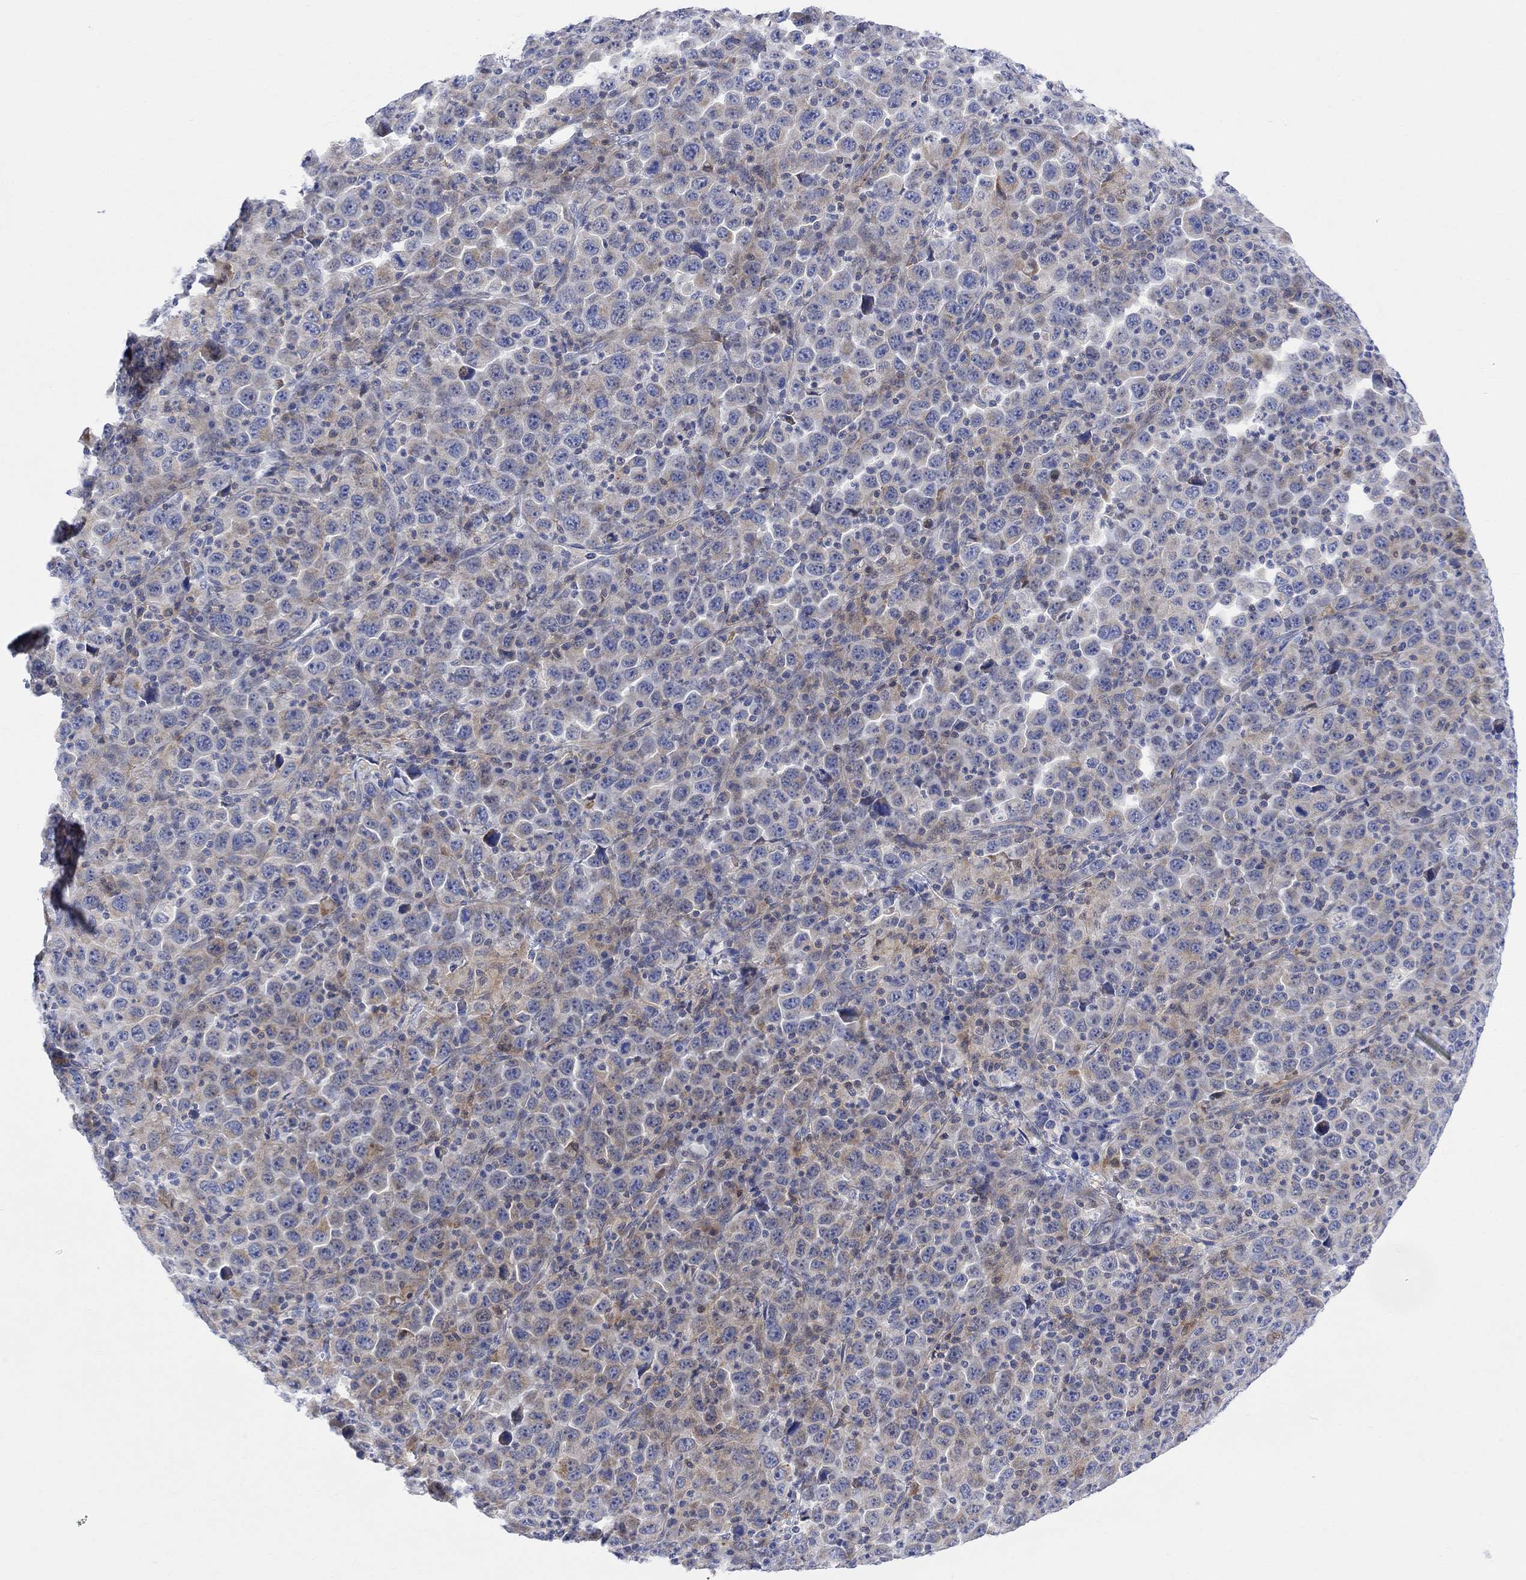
{"staining": {"intensity": "moderate", "quantity": "<25%", "location": "cytoplasmic/membranous"}, "tissue": "stomach cancer", "cell_type": "Tumor cells", "image_type": "cancer", "snomed": [{"axis": "morphology", "description": "Normal tissue, NOS"}, {"axis": "morphology", "description": "Adenocarcinoma, NOS"}, {"axis": "topography", "description": "Stomach, upper"}, {"axis": "topography", "description": "Stomach"}], "caption": "A photomicrograph of stomach adenocarcinoma stained for a protein exhibits moderate cytoplasmic/membranous brown staining in tumor cells. Immunohistochemistry stains the protein of interest in brown and the nuclei are stained blue.", "gene": "ARSK", "patient": {"sex": "male", "age": 59}}